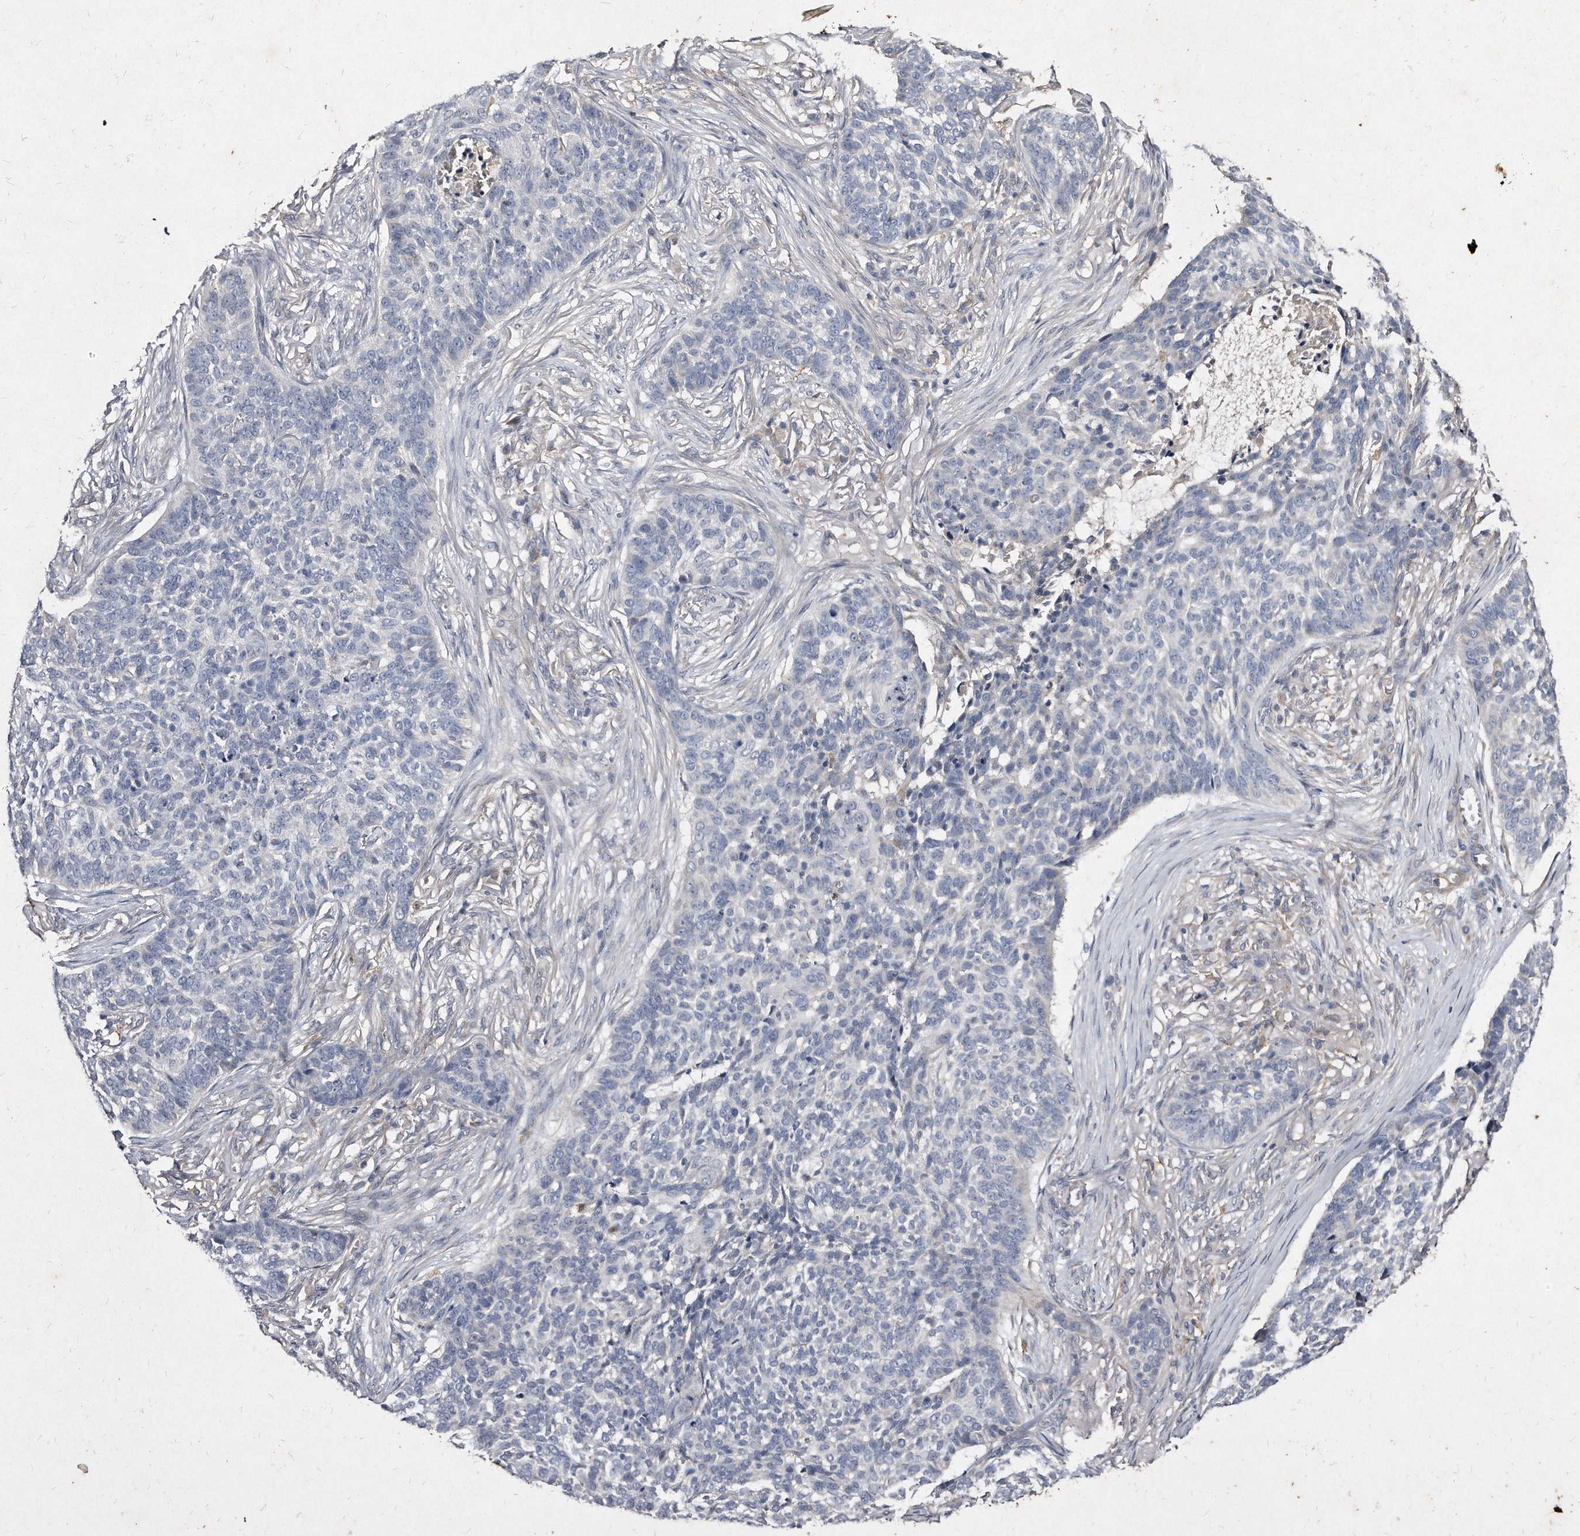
{"staining": {"intensity": "negative", "quantity": "none", "location": "none"}, "tissue": "skin cancer", "cell_type": "Tumor cells", "image_type": "cancer", "snomed": [{"axis": "morphology", "description": "Basal cell carcinoma"}, {"axis": "topography", "description": "Skin"}], "caption": "Image shows no protein expression in tumor cells of skin cancer (basal cell carcinoma) tissue. The staining is performed using DAB brown chromogen with nuclei counter-stained in using hematoxylin.", "gene": "KLHDC3", "patient": {"sex": "male", "age": 85}}